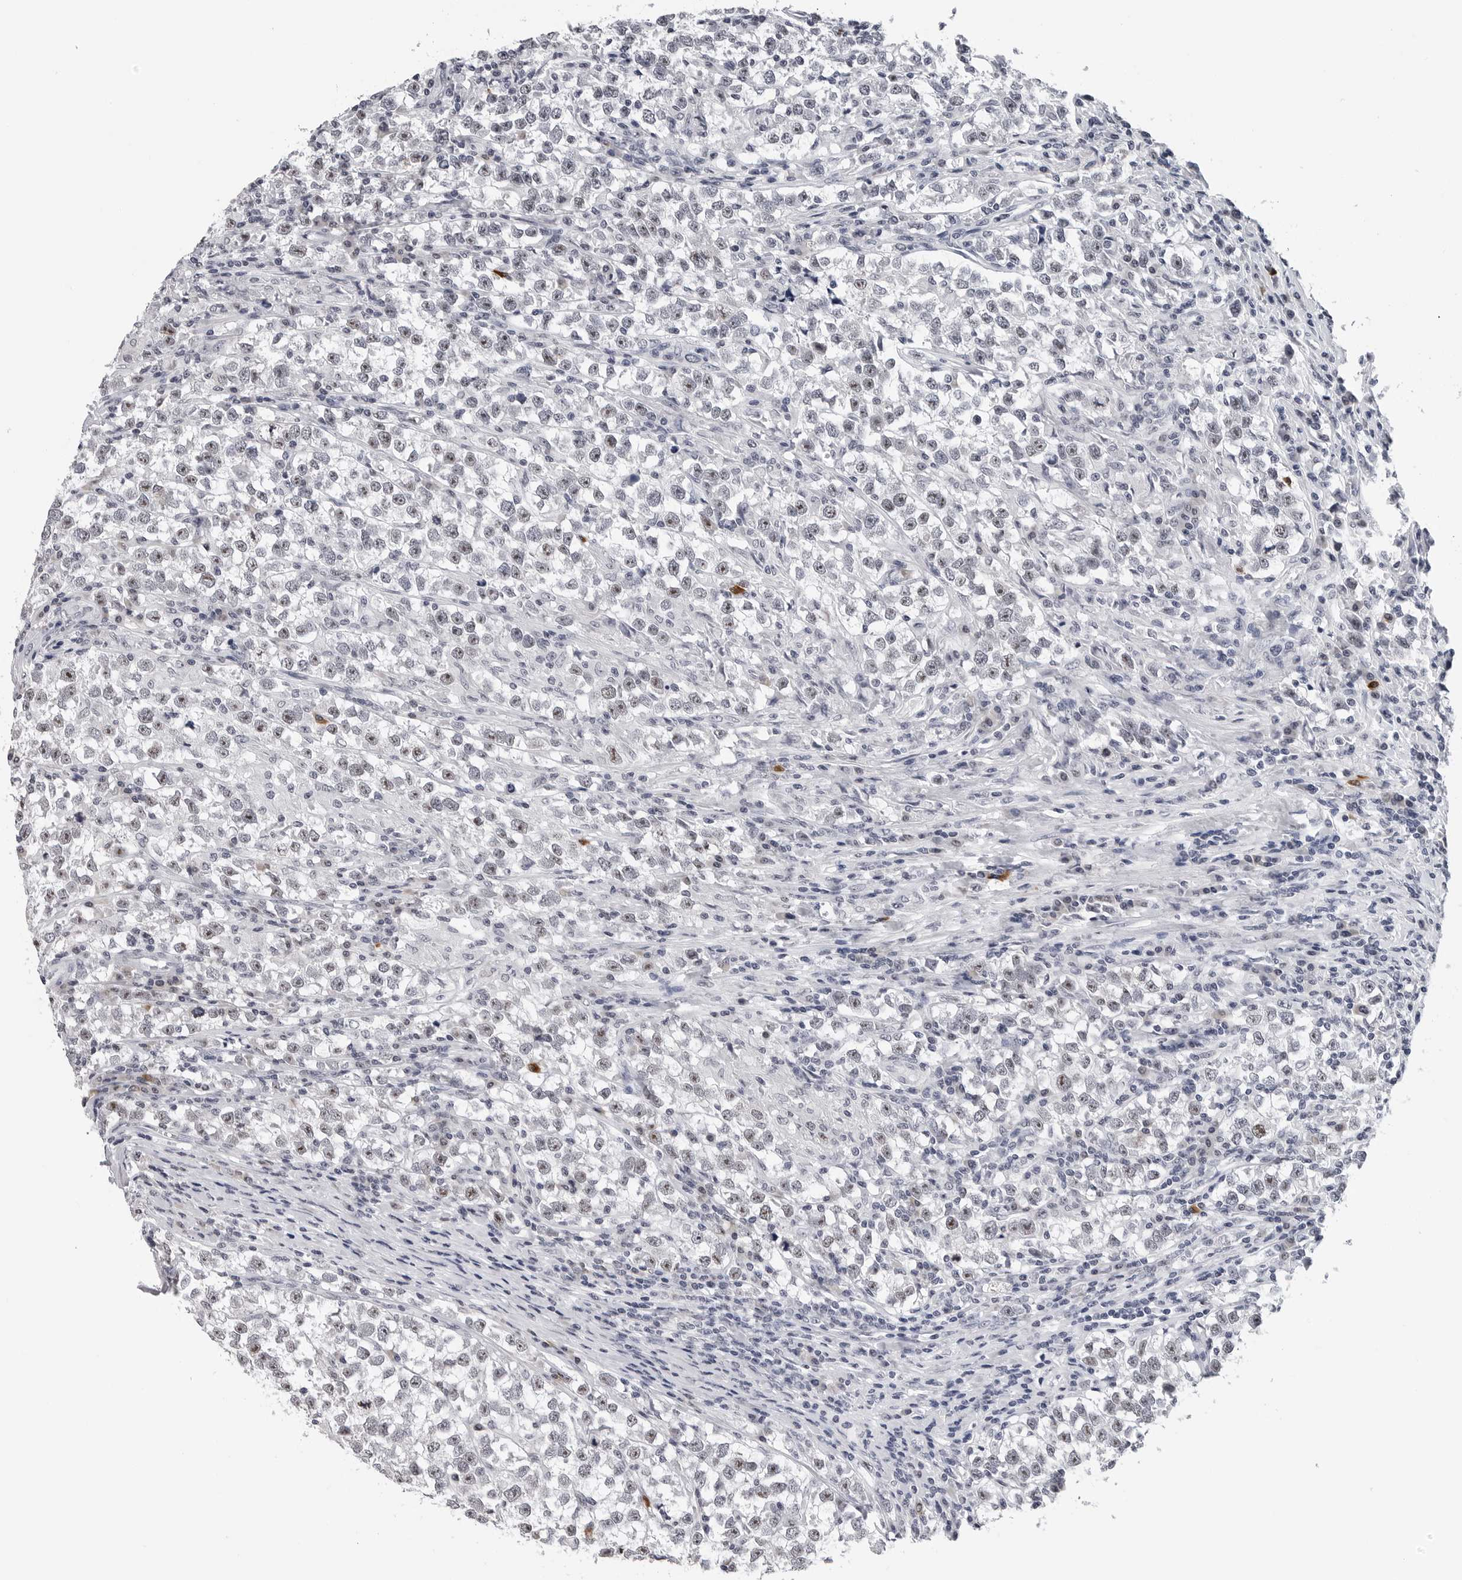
{"staining": {"intensity": "moderate", "quantity": "25%-75%", "location": "nuclear"}, "tissue": "testis cancer", "cell_type": "Tumor cells", "image_type": "cancer", "snomed": [{"axis": "morphology", "description": "Normal tissue, NOS"}, {"axis": "morphology", "description": "Seminoma, NOS"}, {"axis": "topography", "description": "Testis"}], "caption": "Human testis cancer (seminoma) stained with a protein marker displays moderate staining in tumor cells.", "gene": "GNL2", "patient": {"sex": "male", "age": 43}}